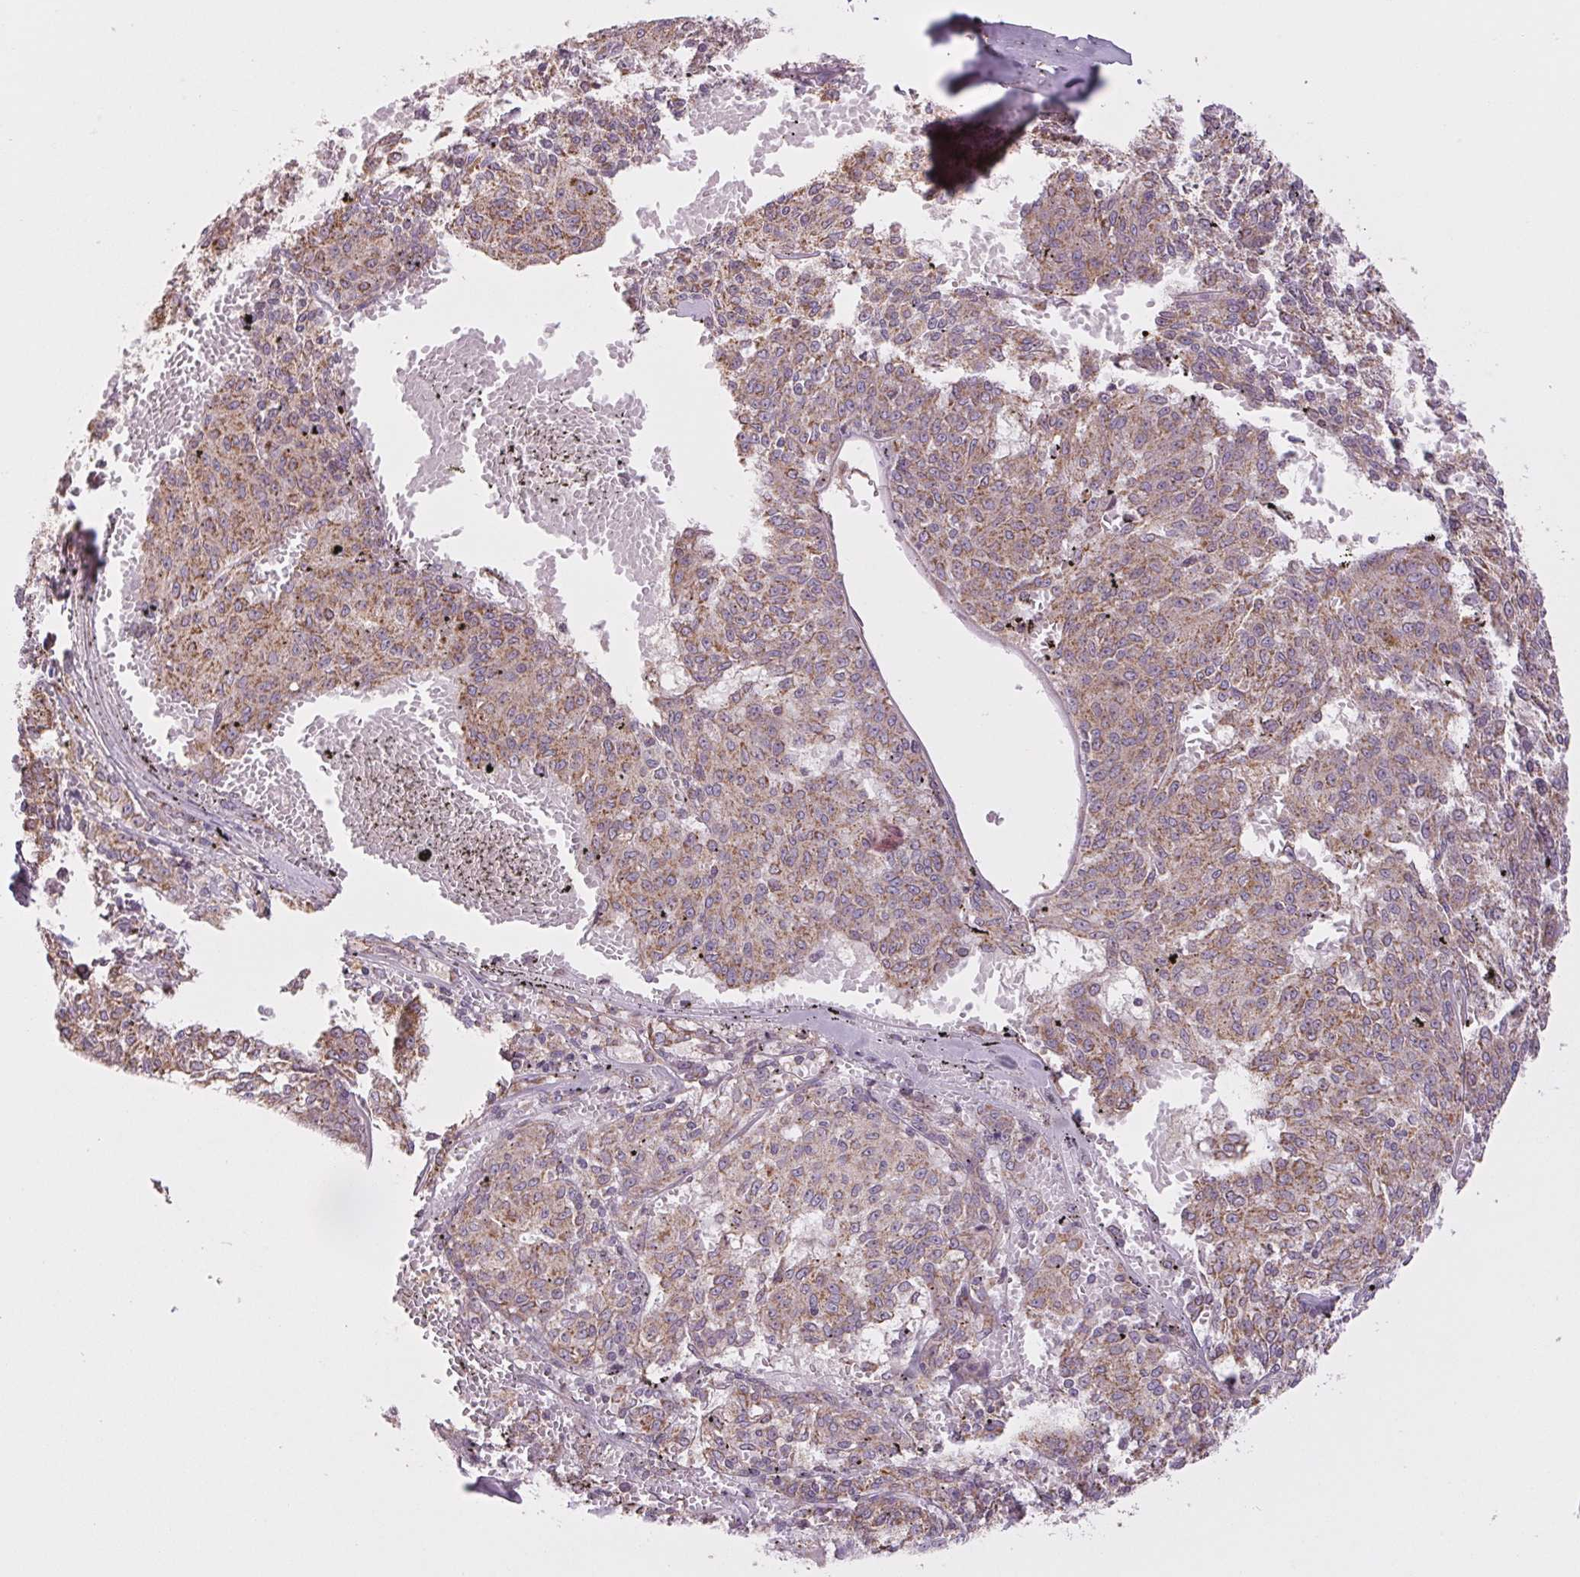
{"staining": {"intensity": "weak", "quantity": "25%-75%", "location": "cytoplasmic/membranous"}, "tissue": "melanoma", "cell_type": "Tumor cells", "image_type": "cancer", "snomed": [{"axis": "morphology", "description": "Malignant melanoma, NOS"}, {"axis": "topography", "description": "Skin"}], "caption": "Melanoma stained with a brown dye reveals weak cytoplasmic/membranous positive positivity in about 25%-75% of tumor cells.", "gene": "MAP3K5", "patient": {"sex": "female", "age": 72}}